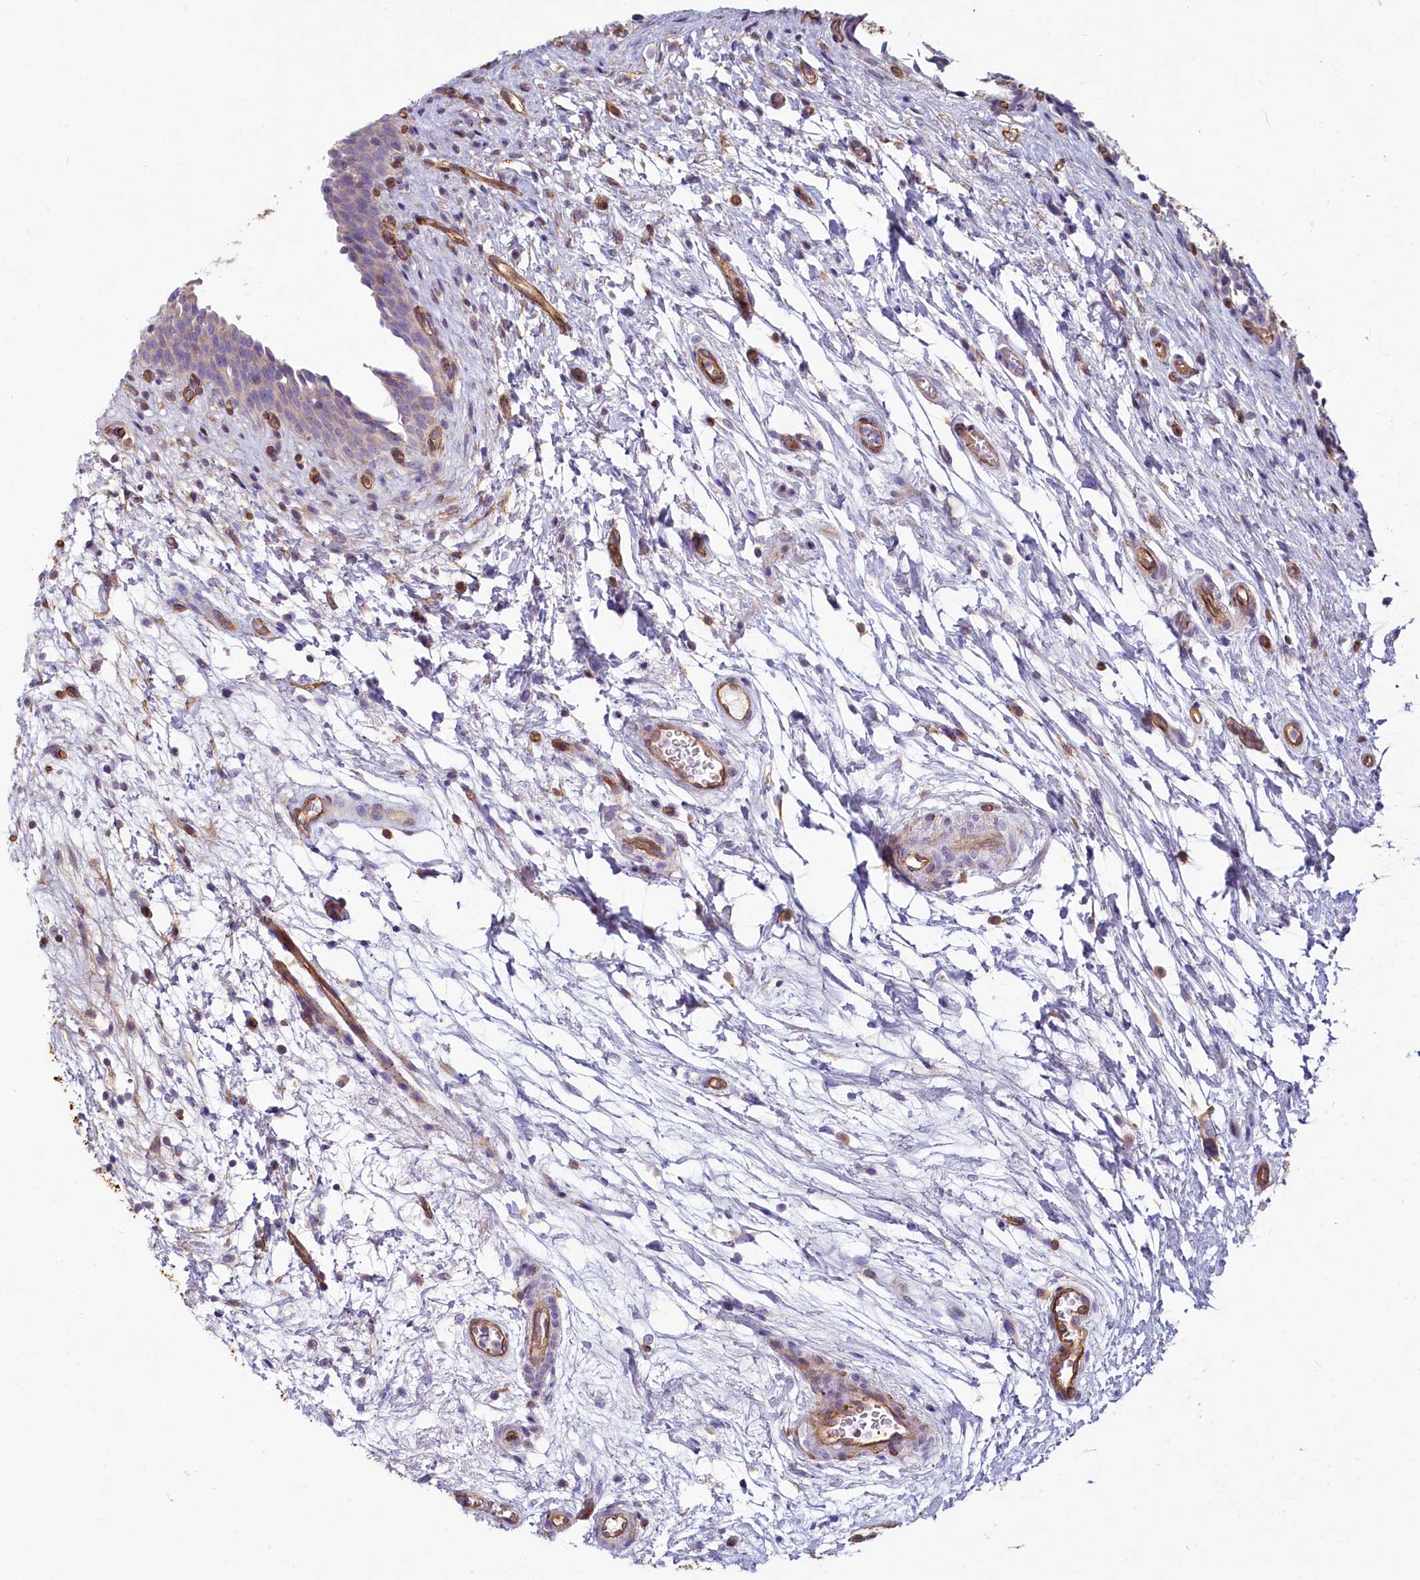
{"staining": {"intensity": "weak", "quantity": "<25%", "location": "cytoplasmic/membranous"}, "tissue": "urinary bladder", "cell_type": "Urothelial cells", "image_type": "normal", "snomed": [{"axis": "morphology", "description": "Normal tissue, NOS"}, {"axis": "topography", "description": "Urinary bladder"}], "caption": "Immunohistochemical staining of normal human urinary bladder reveals no significant staining in urothelial cells.", "gene": "LMOD3", "patient": {"sex": "male", "age": 83}}